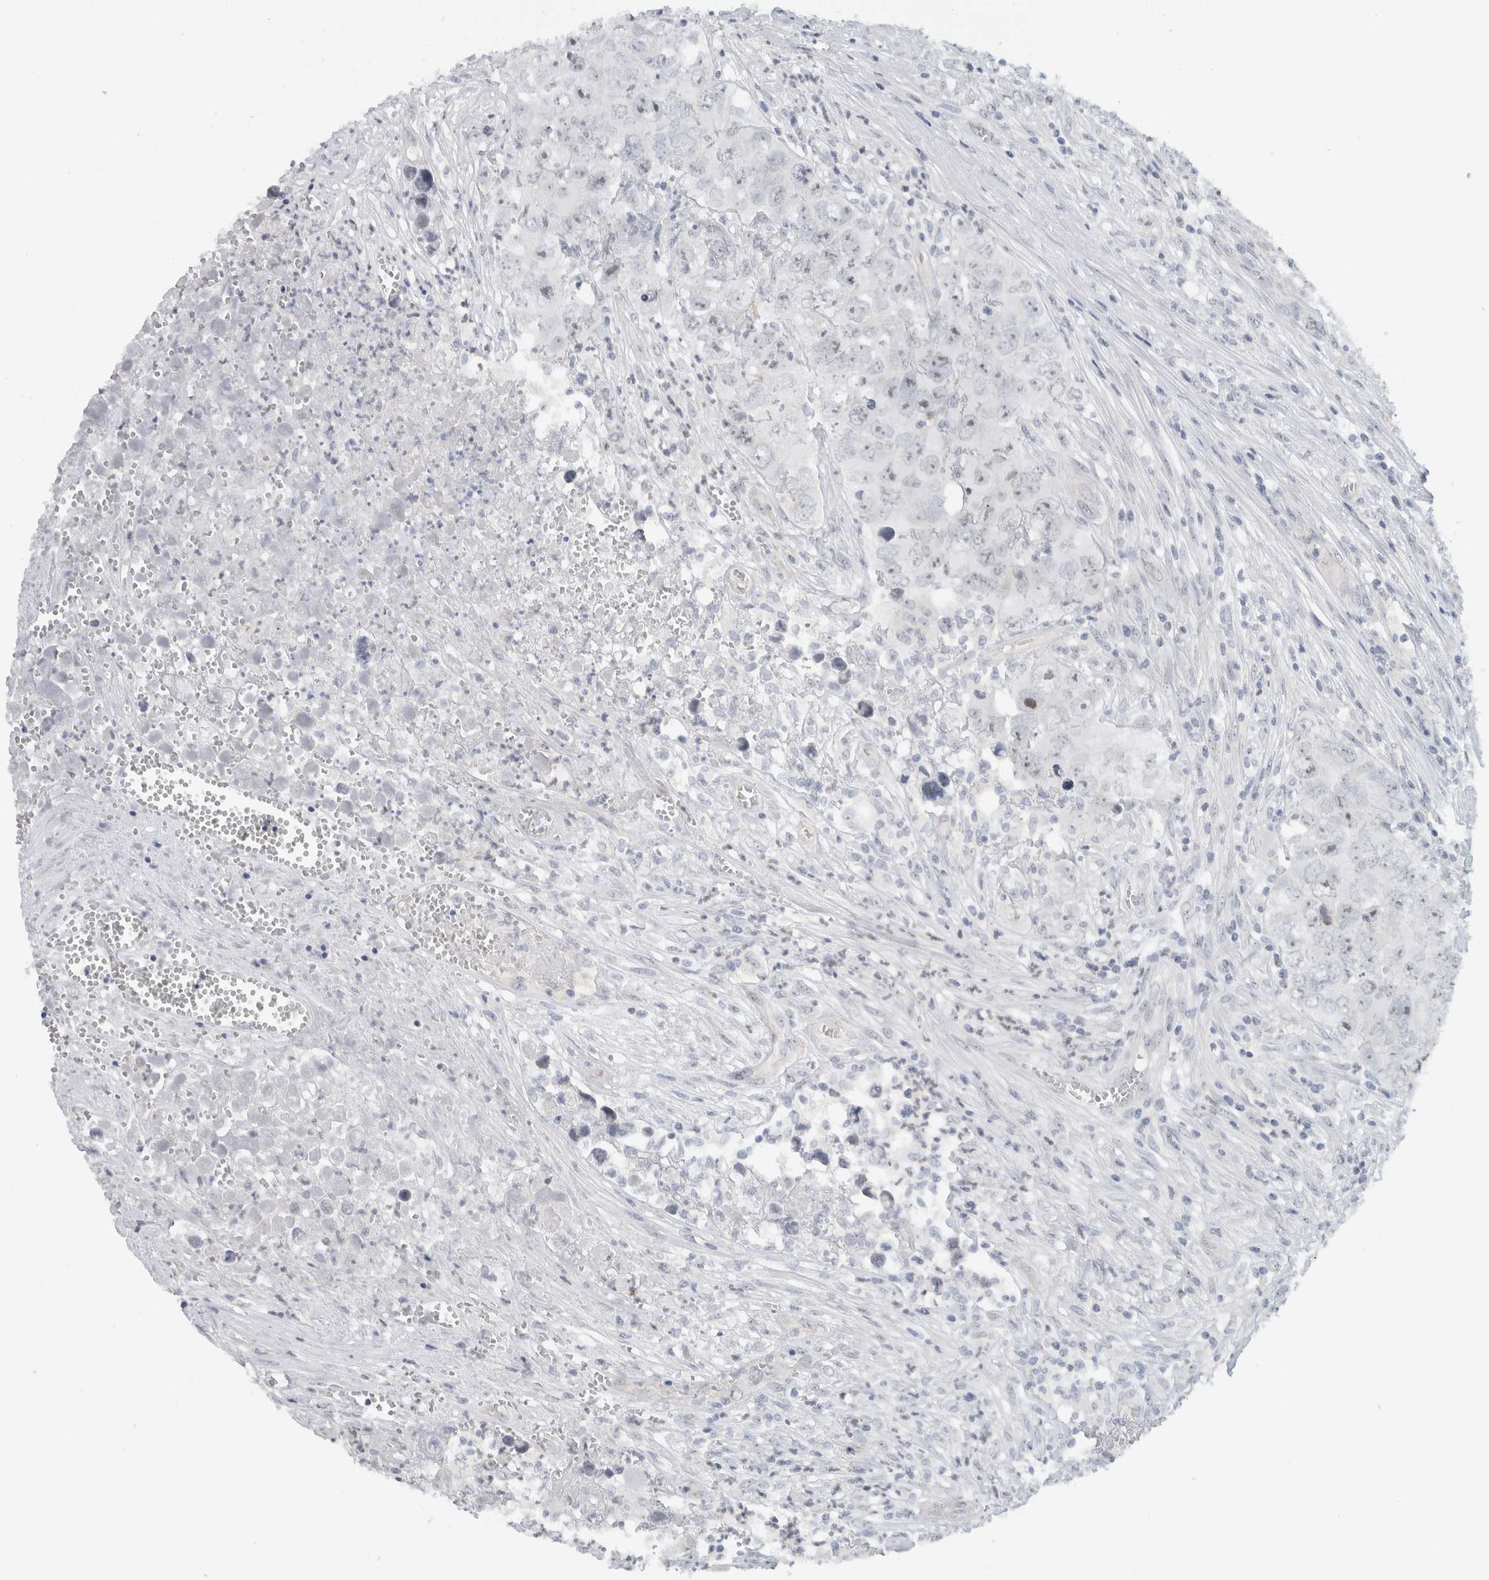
{"staining": {"intensity": "negative", "quantity": "none", "location": "none"}, "tissue": "testis cancer", "cell_type": "Tumor cells", "image_type": "cancer", "snomed": [{"axis": "morphology", "description": "Seminoma, NOS"}, {"axis": "morphology", "description": "Carcinoma, Embryonal, NOS"}, {"axis": "topography", "description": "Testis"}], "caption": "Immunohistochemical staining of human testis cancer (embryonal carcinoma) reveals no significant positivity in tumor cells.", "gene": "FMR1NB", "patient": {"sex": "male", "age": 43}}